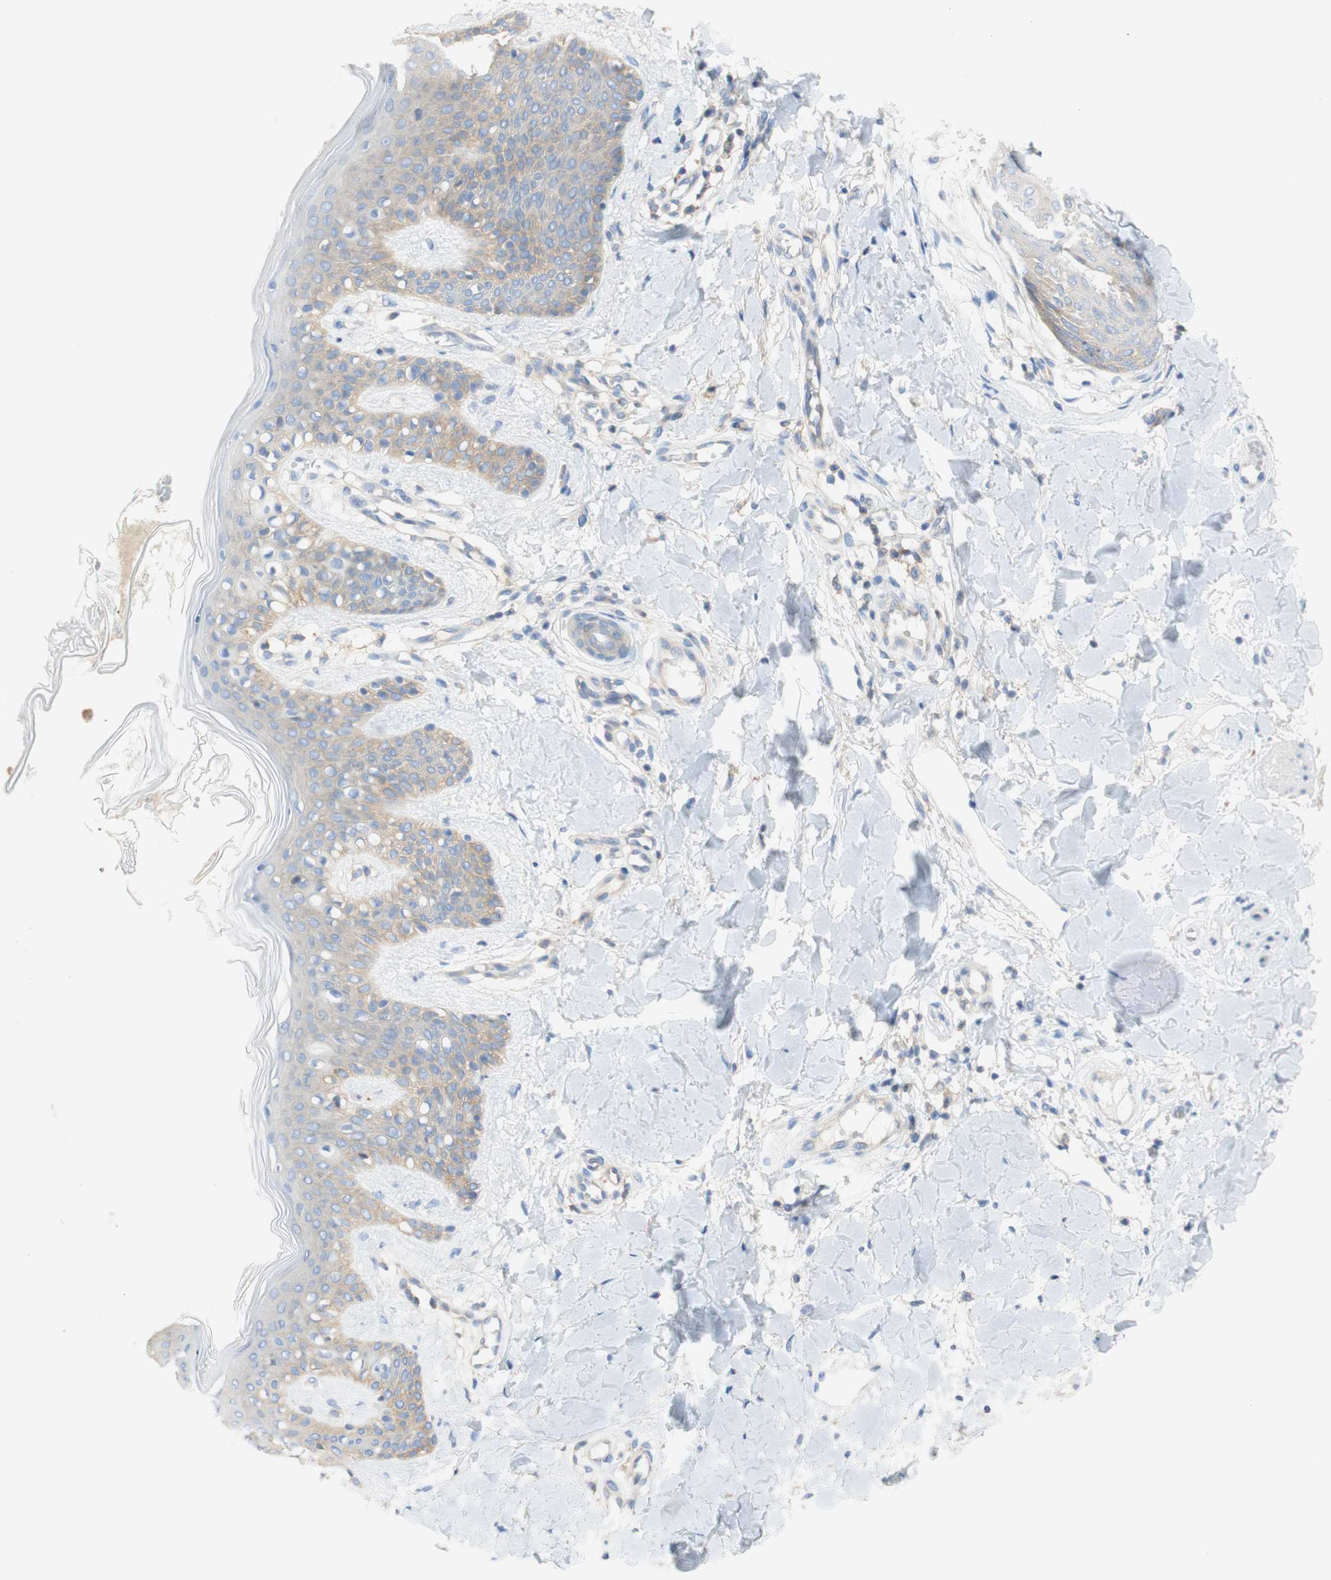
{"staining": {"intensity": "negative", "quantity": "none", "location": "none"}, "tissue": "skin", "cell_type": "Fibroblasts", "image_type": "normal", "snomed": [{"axis": "morphology", "description": "Normal tissue, NOS"}, {"axis": "topography", "description": "Skin"}], "caption": "This is a image of immunohistochemistry (IHC) staining of unremarkable skin, which shows no expression in fibroblasts. (DAB (3,3'-diaminobenzidine) immunohistochemistry, high magnification).", "gene": "ATP2B1", "patient": {"sex": "male", "age": 16}}